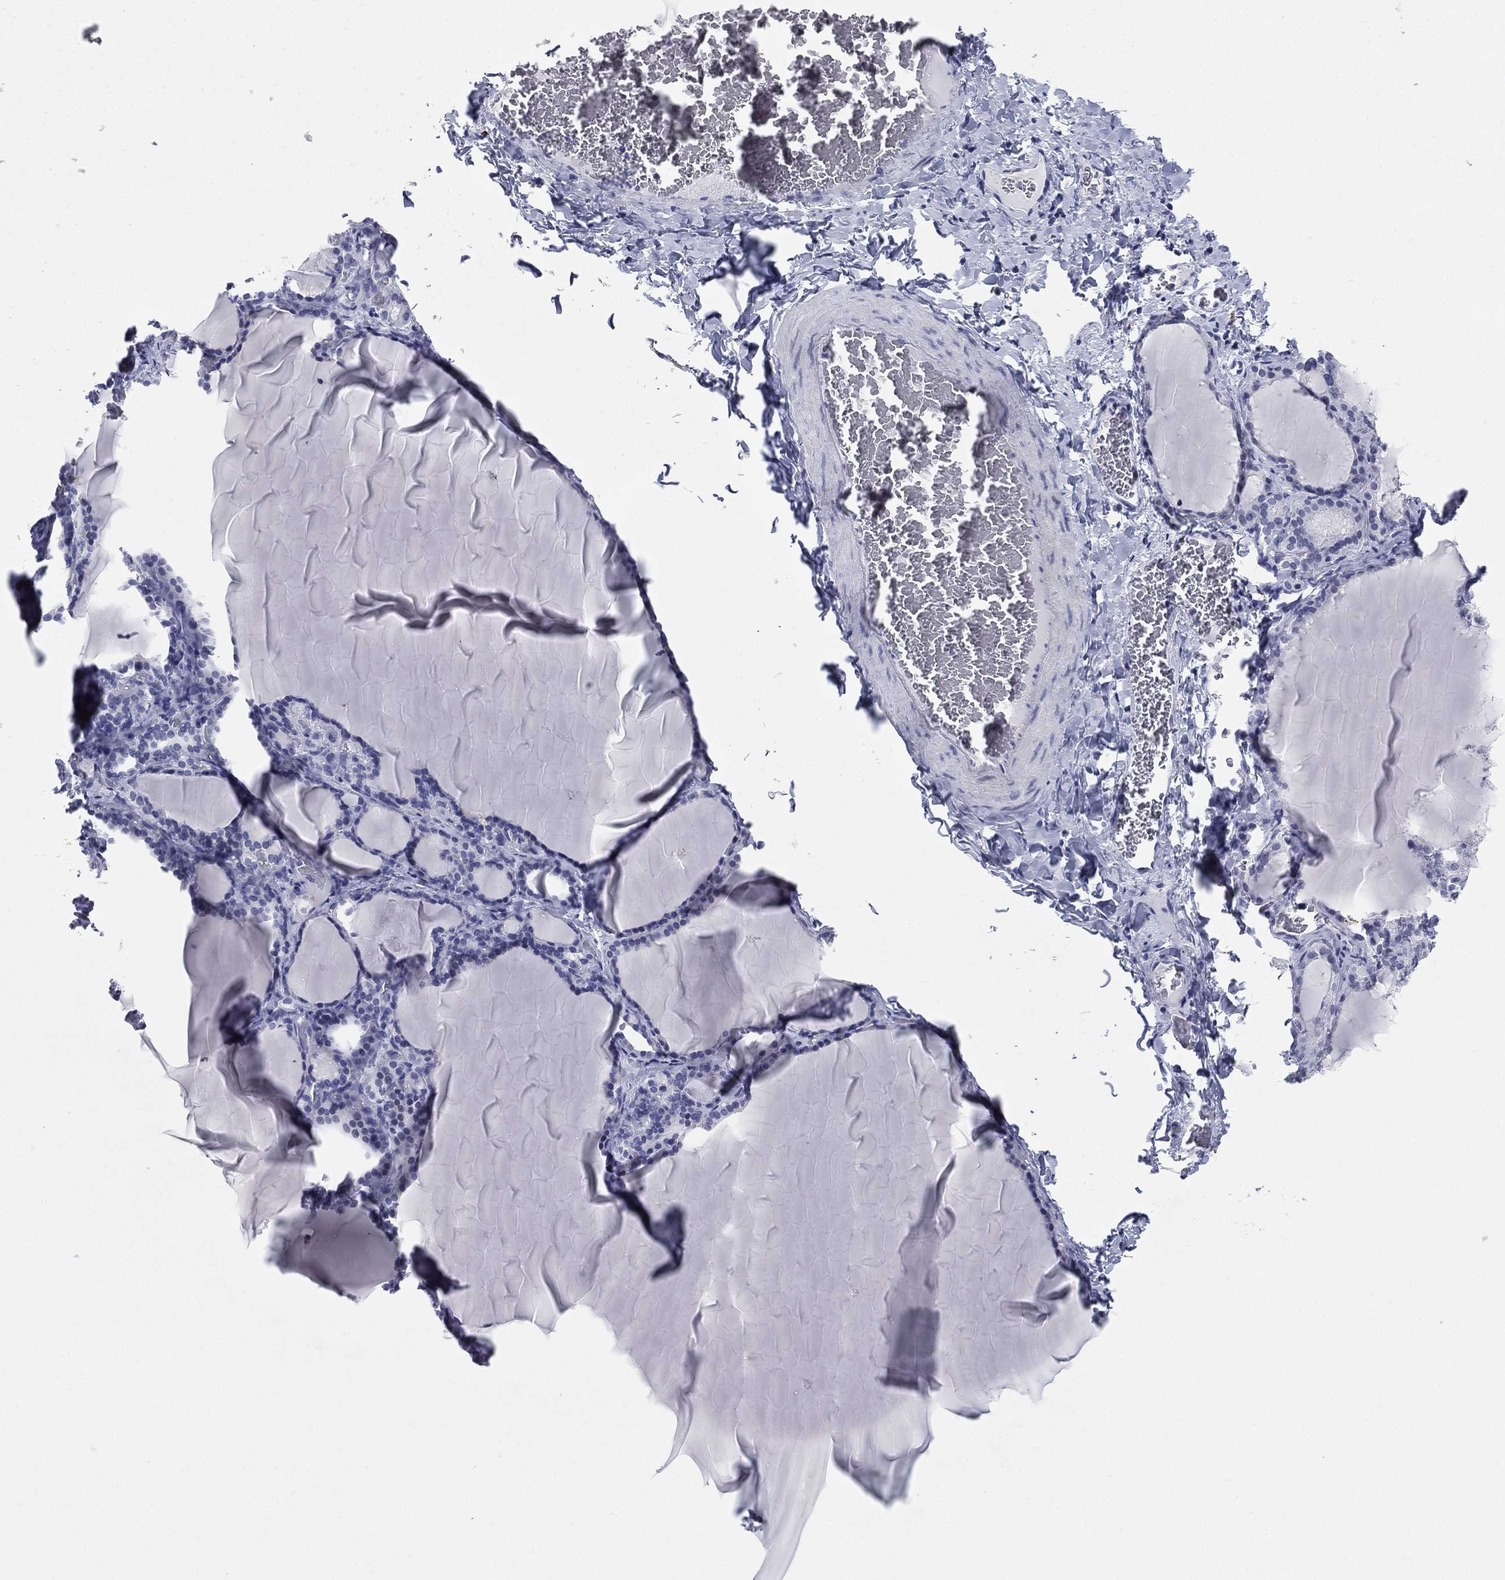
{"staining": {"intensity": "negative", "quantity": "none", "location": "none"}, "tissue": "thyroid gland", "cell_type": "Glandular cells", "image_type": "normal", "snomed": [{"axis": "morphology", "description": "Normal tissue, NOS"}, {"axis": "morphology", "description": "Hyperplasia, NOS"}, {"axis": "topography", "description": "Thyroid gland"}], "caption": "IHC histopathology image of benign thyroid gland stained for a protein (brown), which reveals no staining in glandular cells.", "gene": "HLA", "patient": {"sex": "female", "age": 27}}